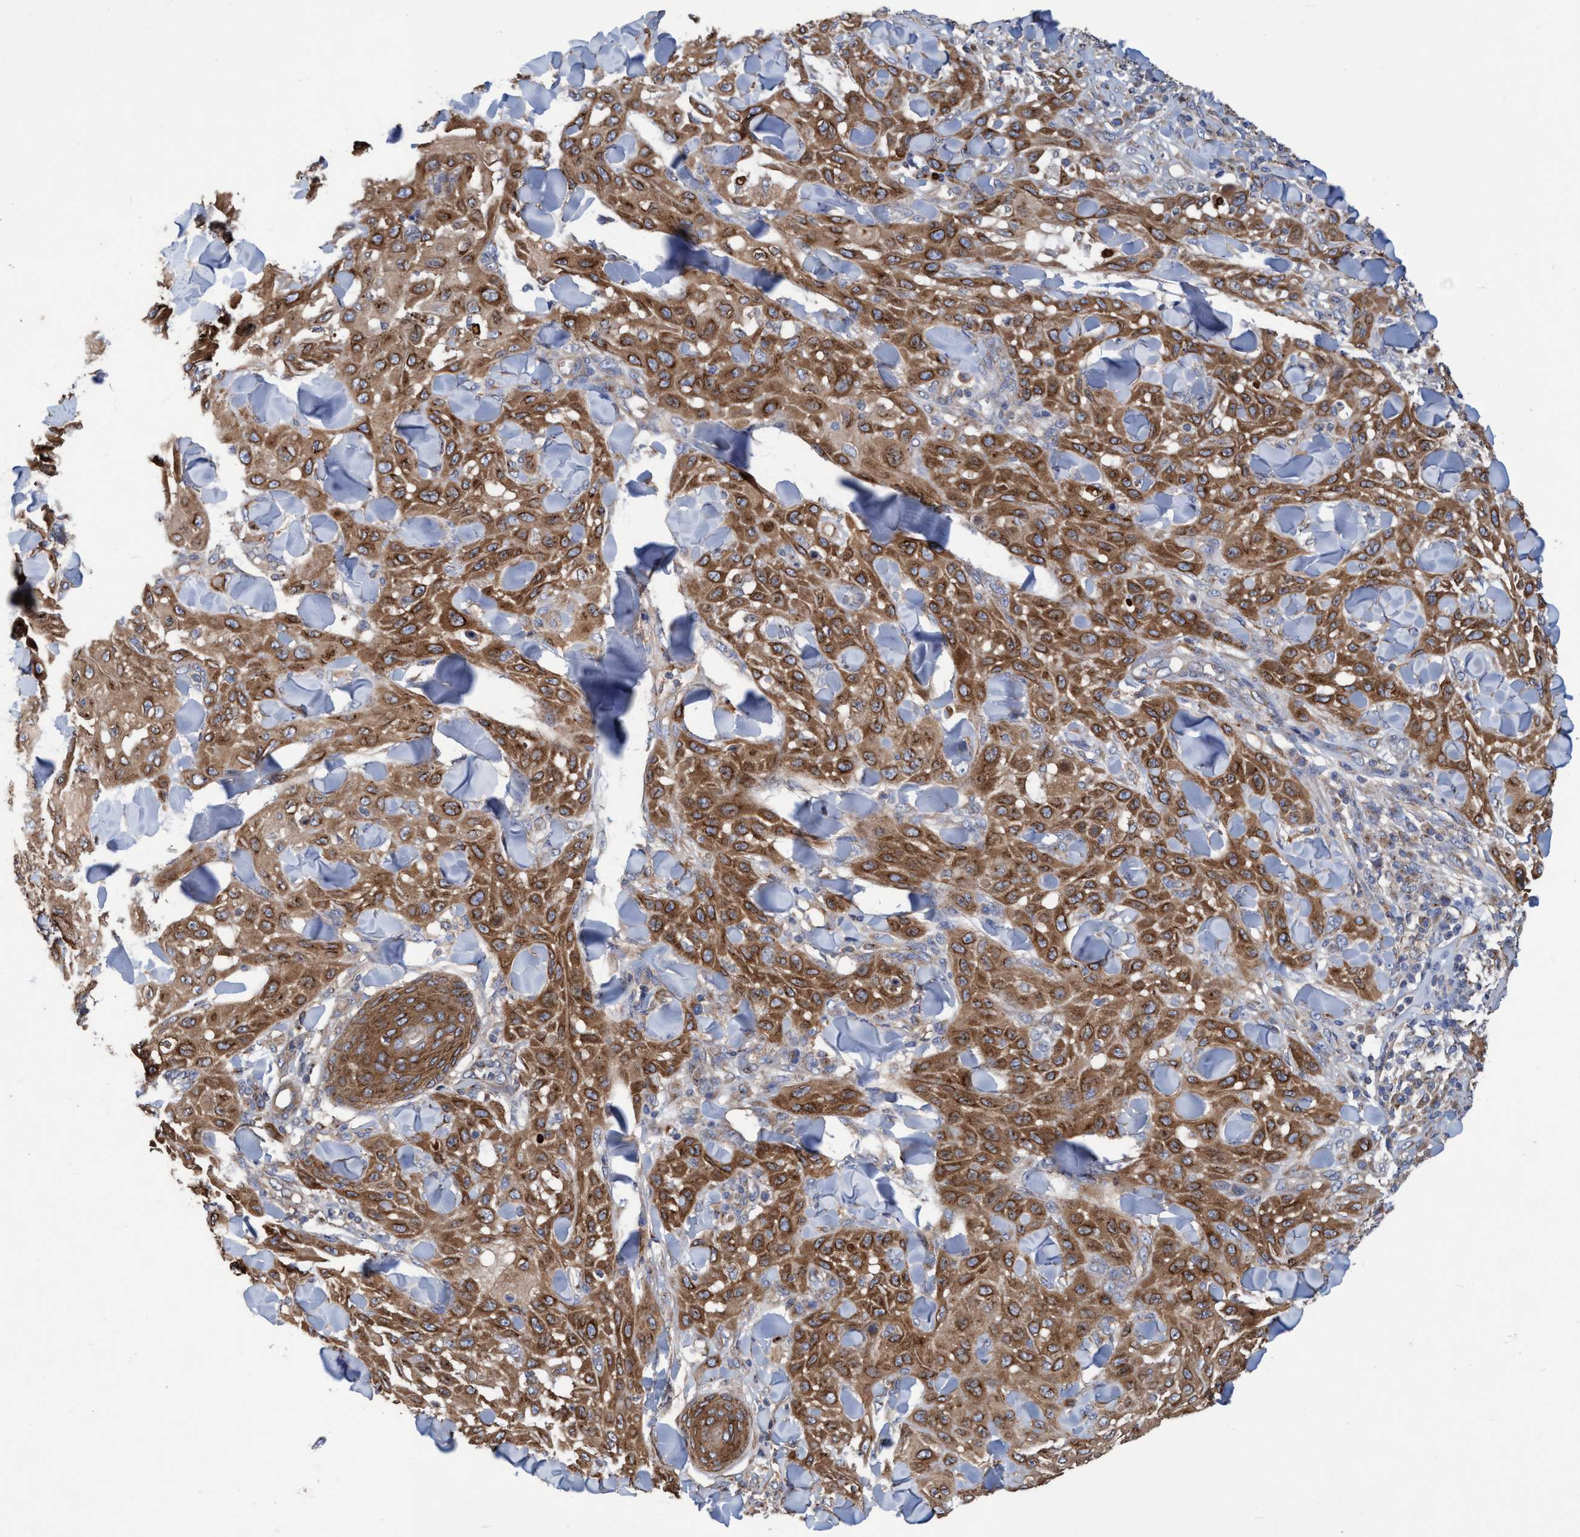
{"staining": {"intensity": "moderate", "quantity": ">75%", "location": "cytoplasmic/membranous"}, "tissue": "skin cancer", "cell_type": "Tumor cells", "image_type": "cancer", "snomed": [{"axis": "morphology", "description": "Squamous cell carcinoma, NOS"}, {"axis": "topography", "description": "Skin"}], "caption": "Protein staining of skin squamous cell carcinoma tissue exhibits moderate cytoplasmic/membranous positivity in about >75% of tumor cells. The protein of interest is shown in brown color, while the nuclei are stained blue.", "gene": "BICD2", "patient": {"sex": "male", "age": 24}}